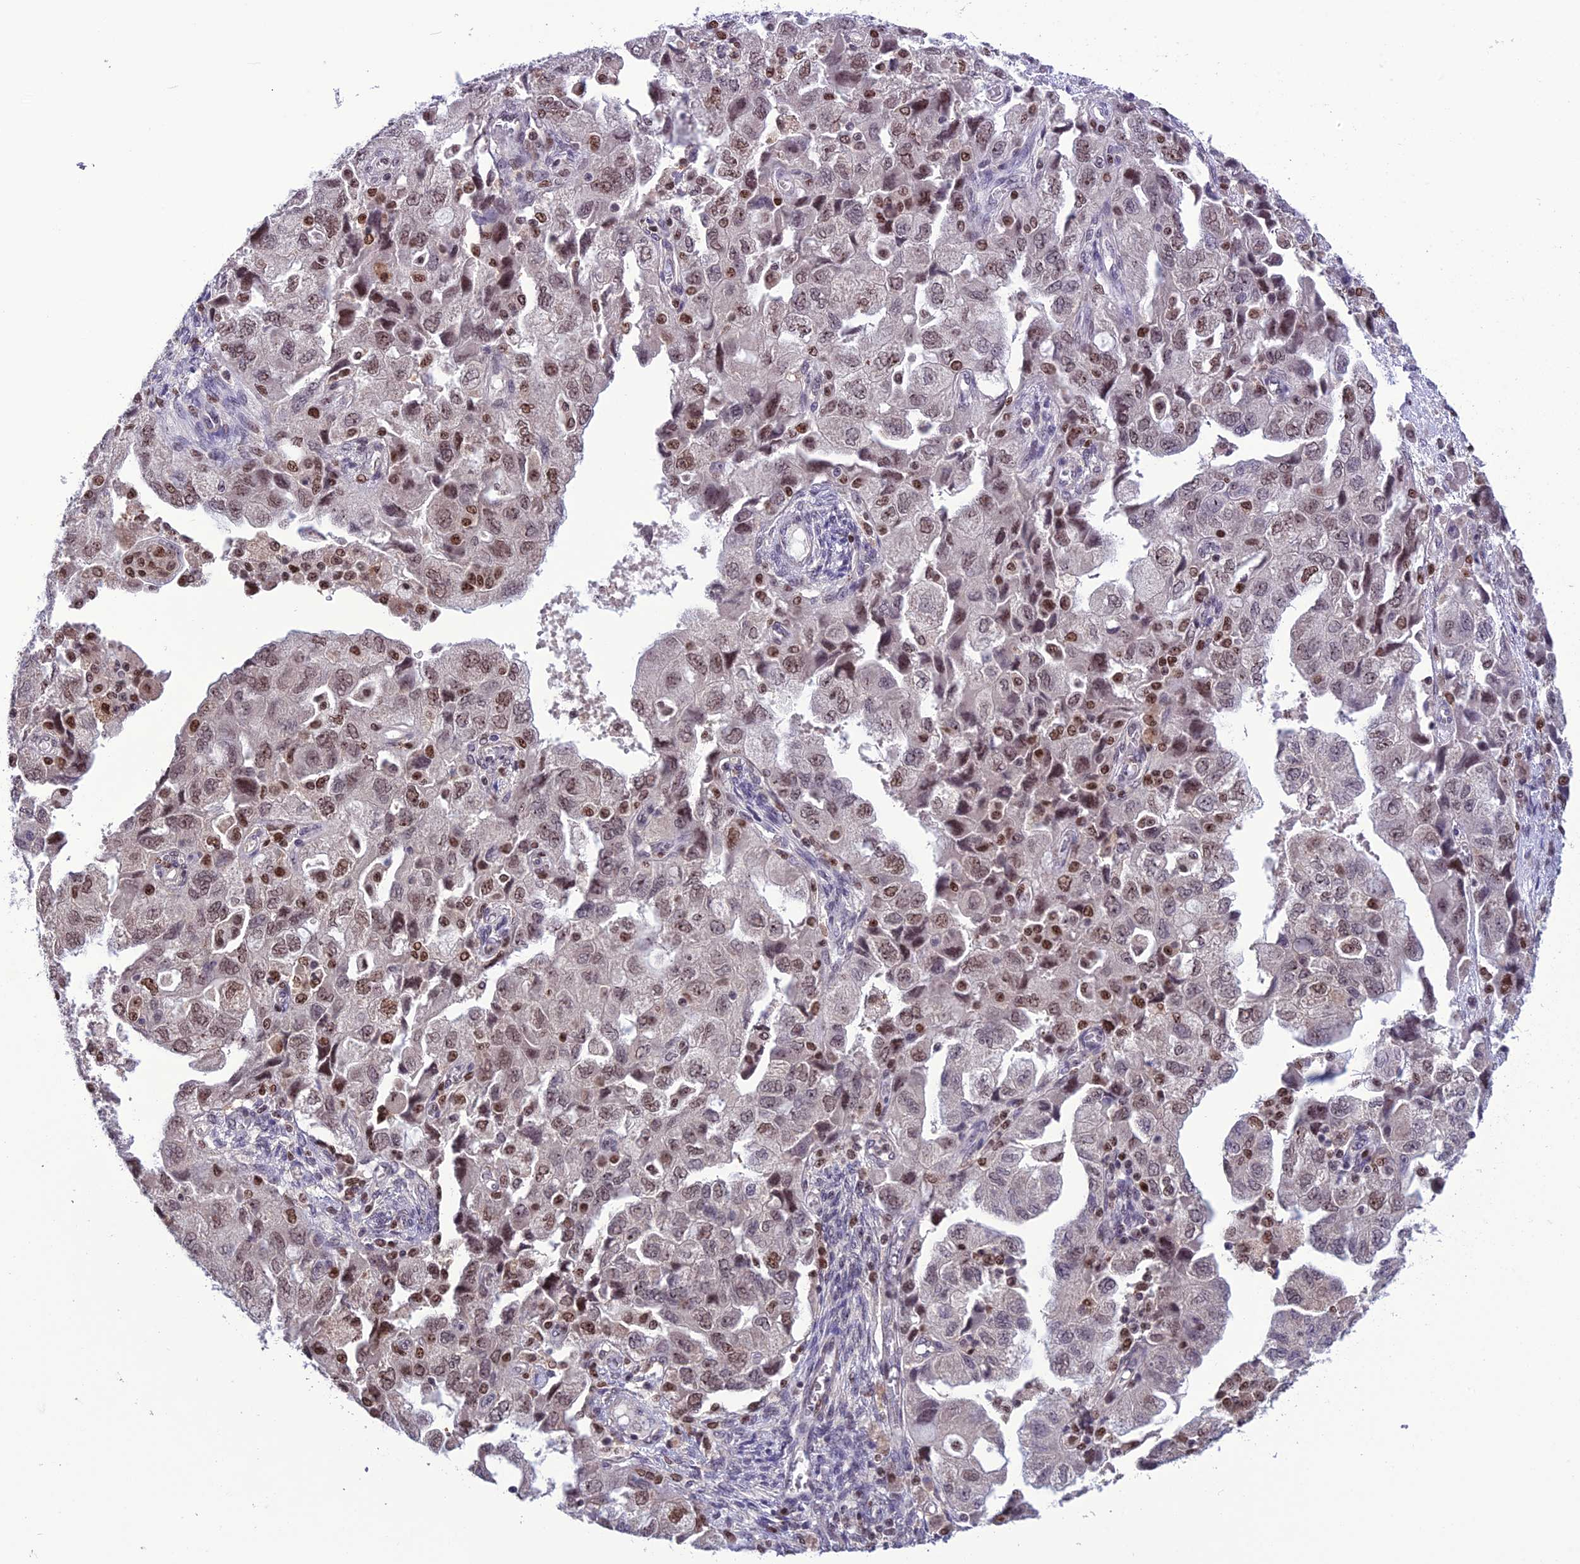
{"staining": {"intensity": "moderate", "quantity": "25%-75%", "location": "nuclear"}, "tissue": "ovarian cancer", "cell_type": "Tumor cells", "image_type": "cancer", "snomed": [{"axis": "morphology", "description": "Carcinoma, NOS"}, {"axis": "morphology", "description": "Cystadenocarcinoma, serous, NOS"}, {"axis": "topography", "description": "Ovary"}], "caption": "Protein expression analysis of ovarian cancer exhibits moderate nuclear staining in approximately 25%-75% of tumor cells.", "gene": "MIS12", "patient": {"sex": "female", "age": 69}}